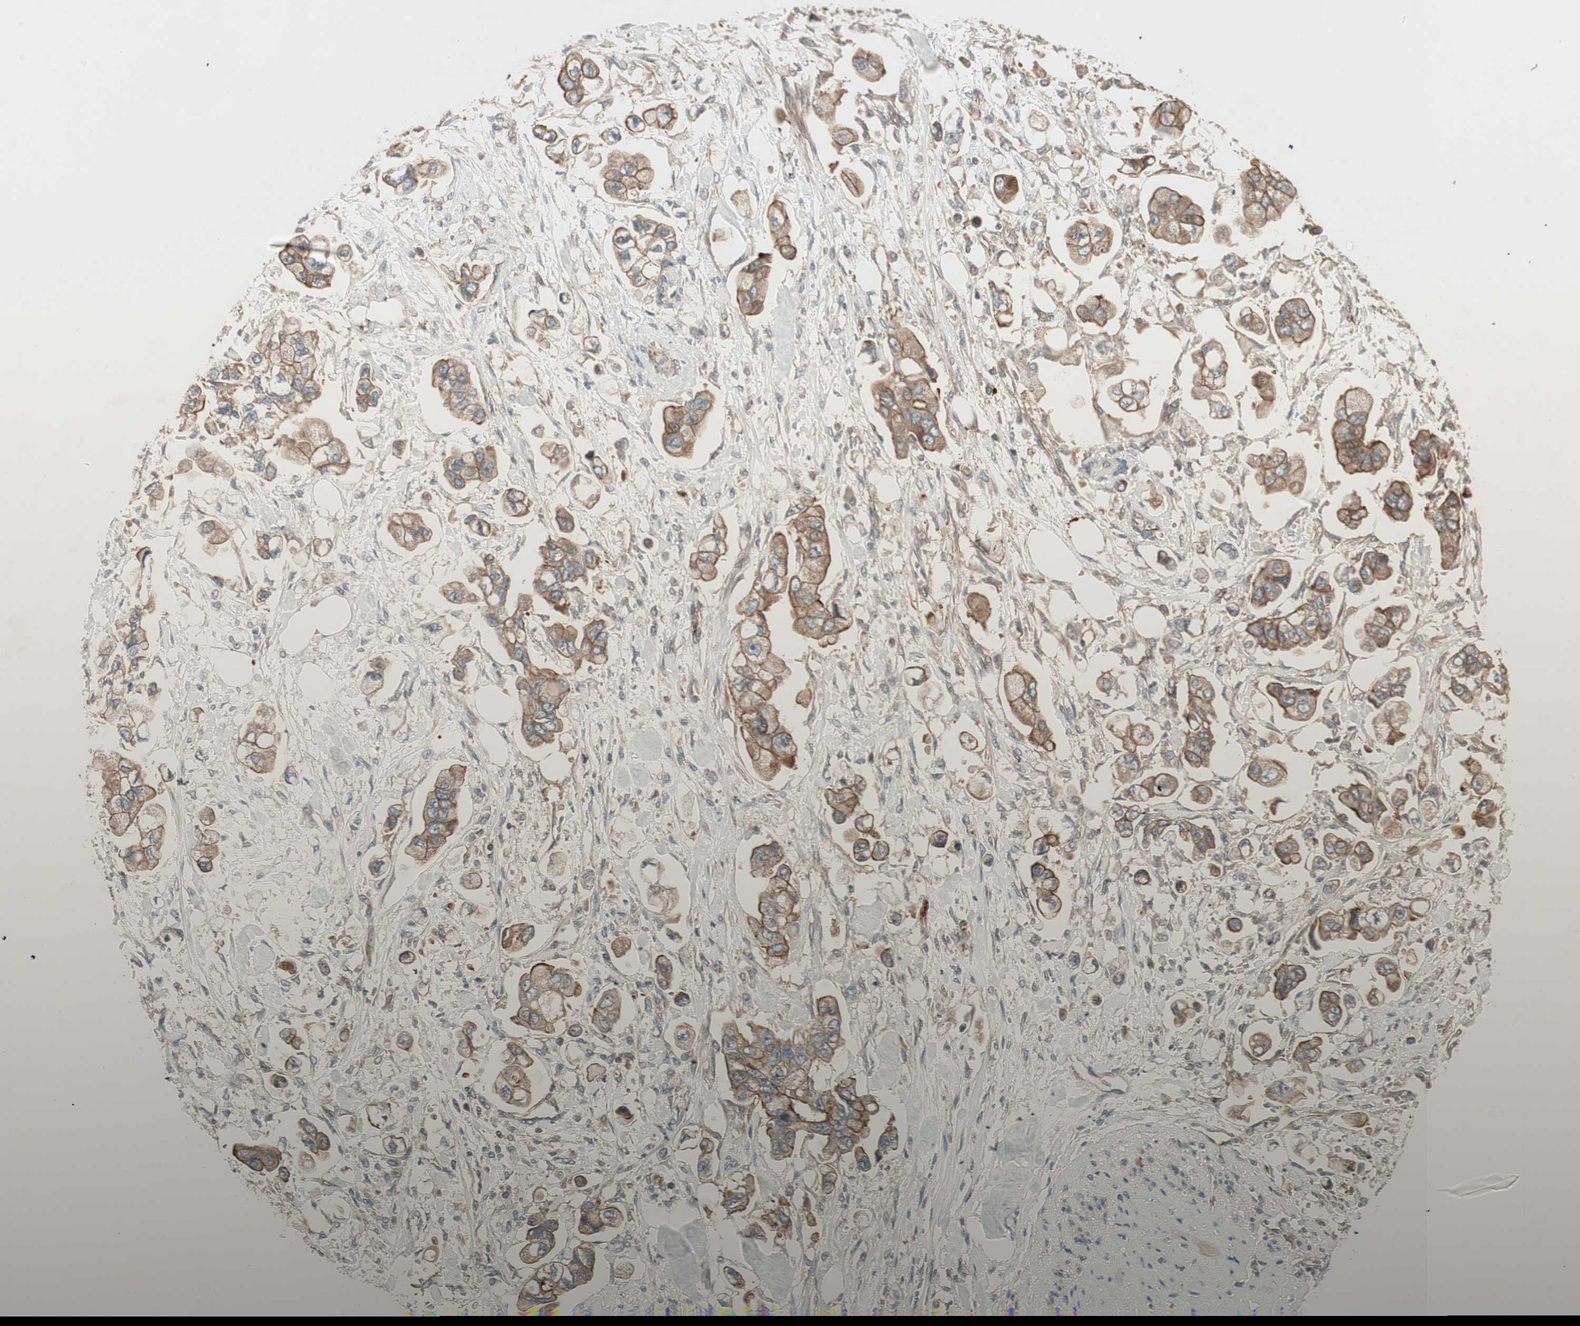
{"staining": {"intensity": "moderate", "quantity": ">75%", "location": "cytoplasmic/membranous"}, "tissue": "stomach cancer", "cell_type": "Tumor cells", "image_type": "cancer", "snomed": [{"axis": "morphology", "description": "Adenocarcinoma, NOS"}, {"axis": "topography", "description": "Stomach"}], "caption": "Protein expression analysis of stomach cancer (adenocarcinoma) displays moderate cytoplasmic/membranous staining in approximately >75% of tumor cells. (Brightfield microscopy of DAB IHC at high magnification).", "gene": "TFPI", "patient": {"sex": "male", "age": 62}}